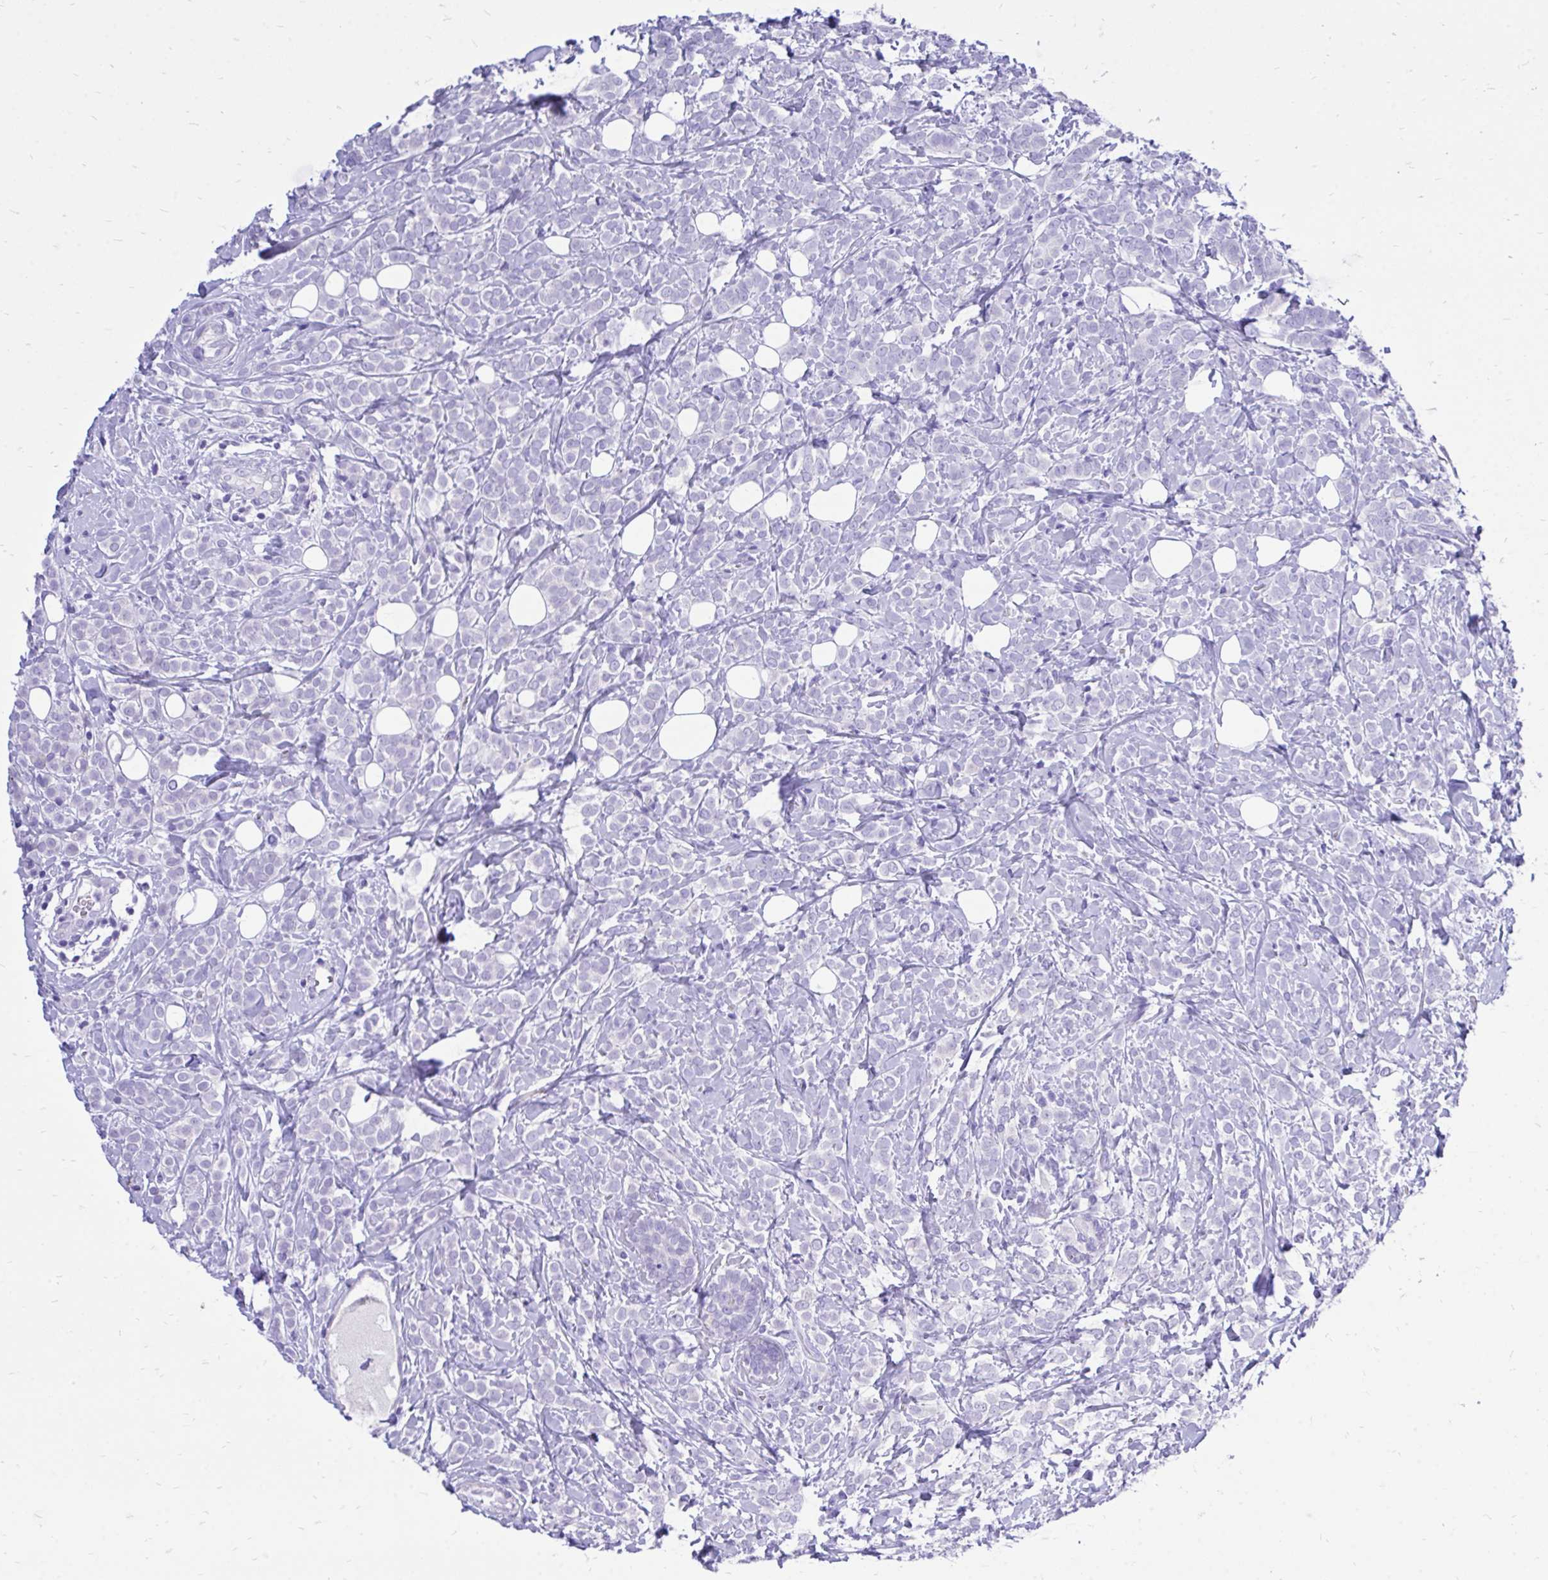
{"staining": {"intensity": "negative", "quantity": "none", "location": "none"}, "tissue": "breast cancer", "cell_type": "Tumor cells", "image_type": "cancer", "snomed": [{"axis": "morphology", "description": "Lobular carcinoma"}, {"axis": "topography", "description": "Breast"}], "caption": "DAB immunohistochemical staining of human breast lobular carcinoma displays no significant expression in tumor cells.", "gene": "MON1A", "patient": {"sex": "female", "age": 49}}